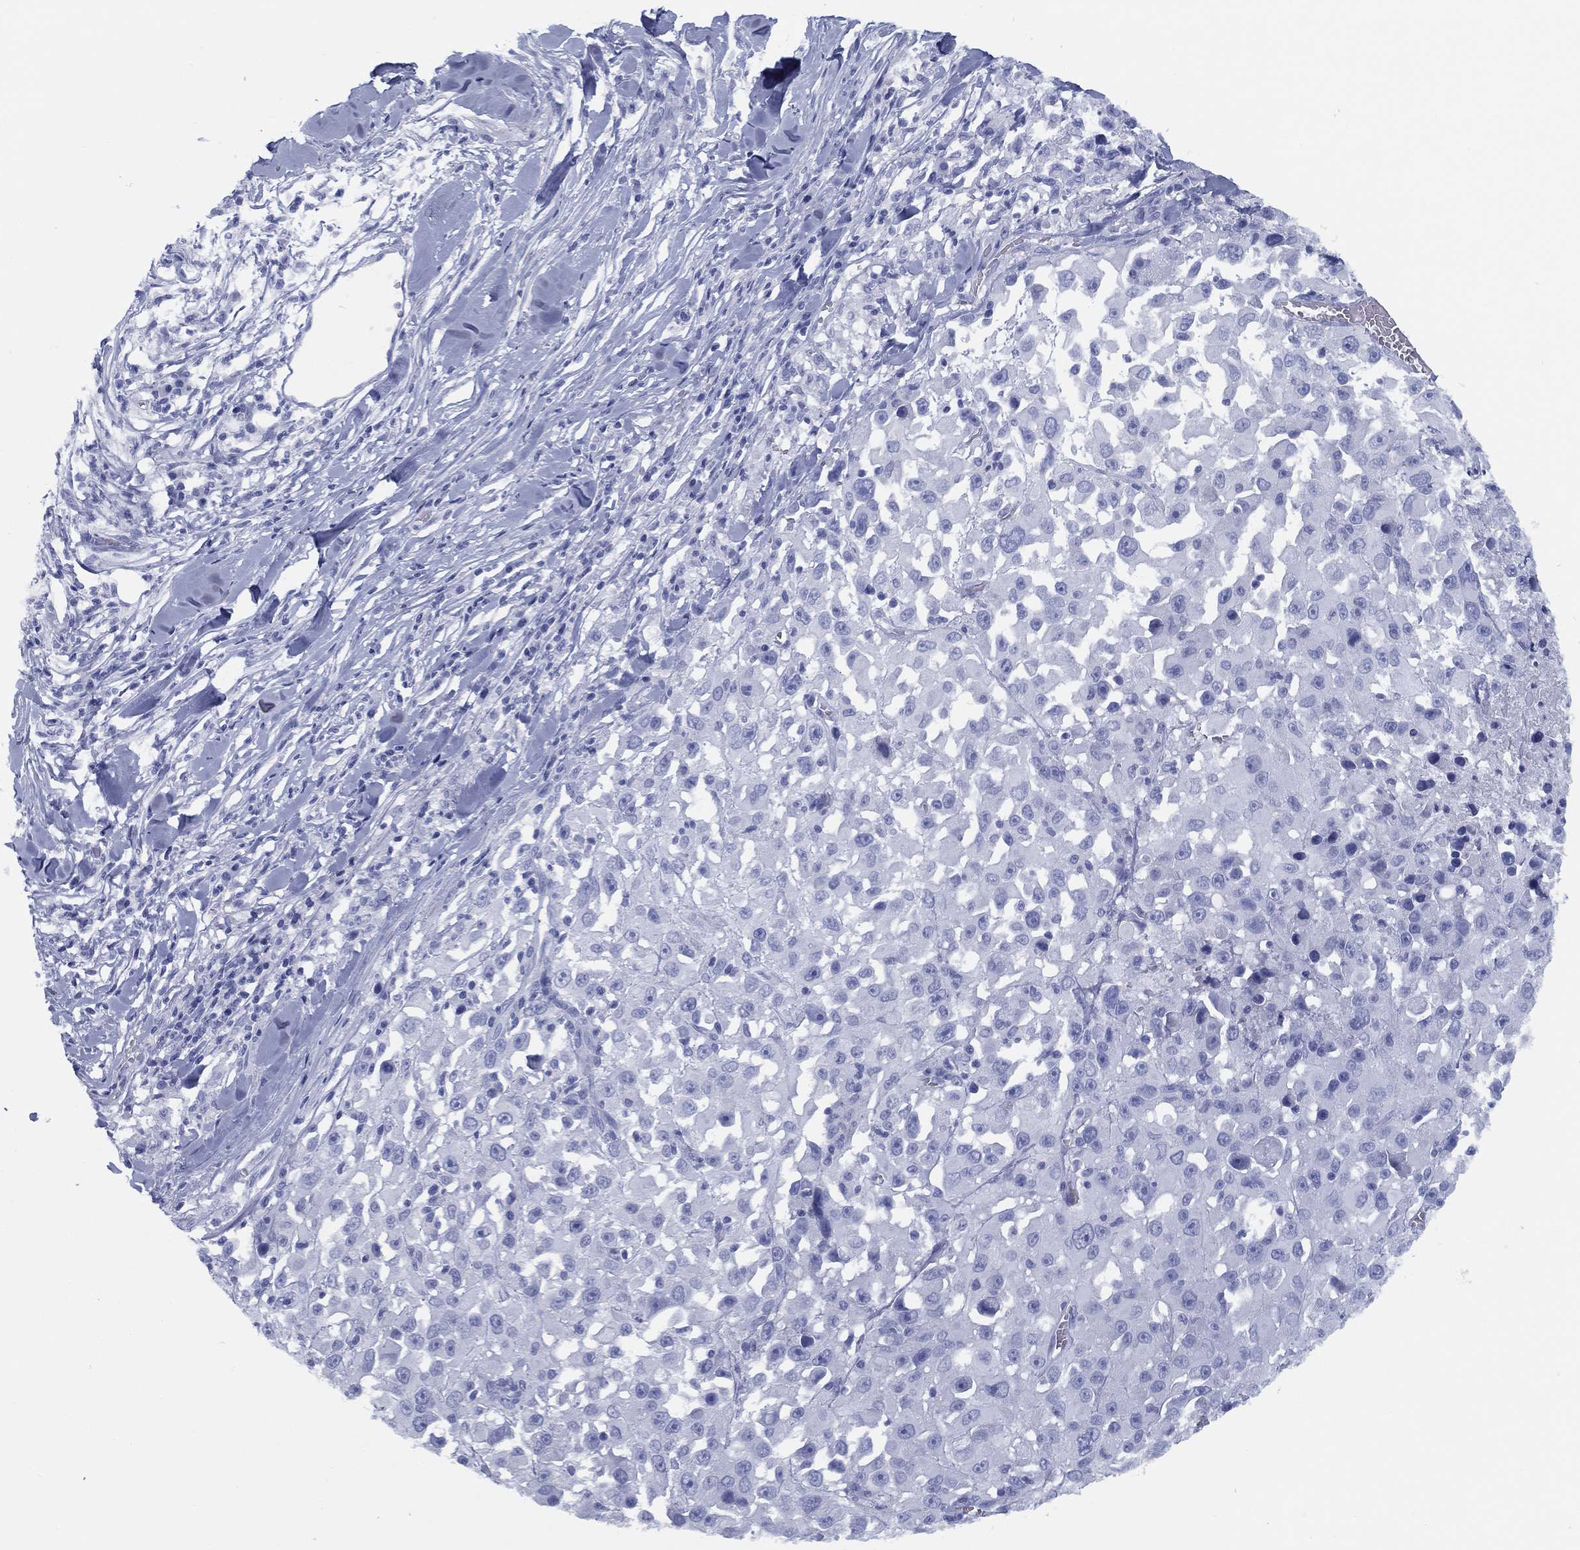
{"staining": {"intensity": "negative", "quantity": "none", "location": "none"}, "tissue": "melanoma", "cell_type": "Tumor cells", "image_type": "cancer", "snomed": [{"axis": "morphology", "description": "Malignant melanoma, Metastatic site"}, {"axis": "topography", "description": "Lymph node"}], "caption": "Malignant melanoma (metastatic site) was stained to show a protein in brown. There is no significant expression in tumor cells.", "gene": "TMEM252", "patient": {"sex": "male", "age": 50}}